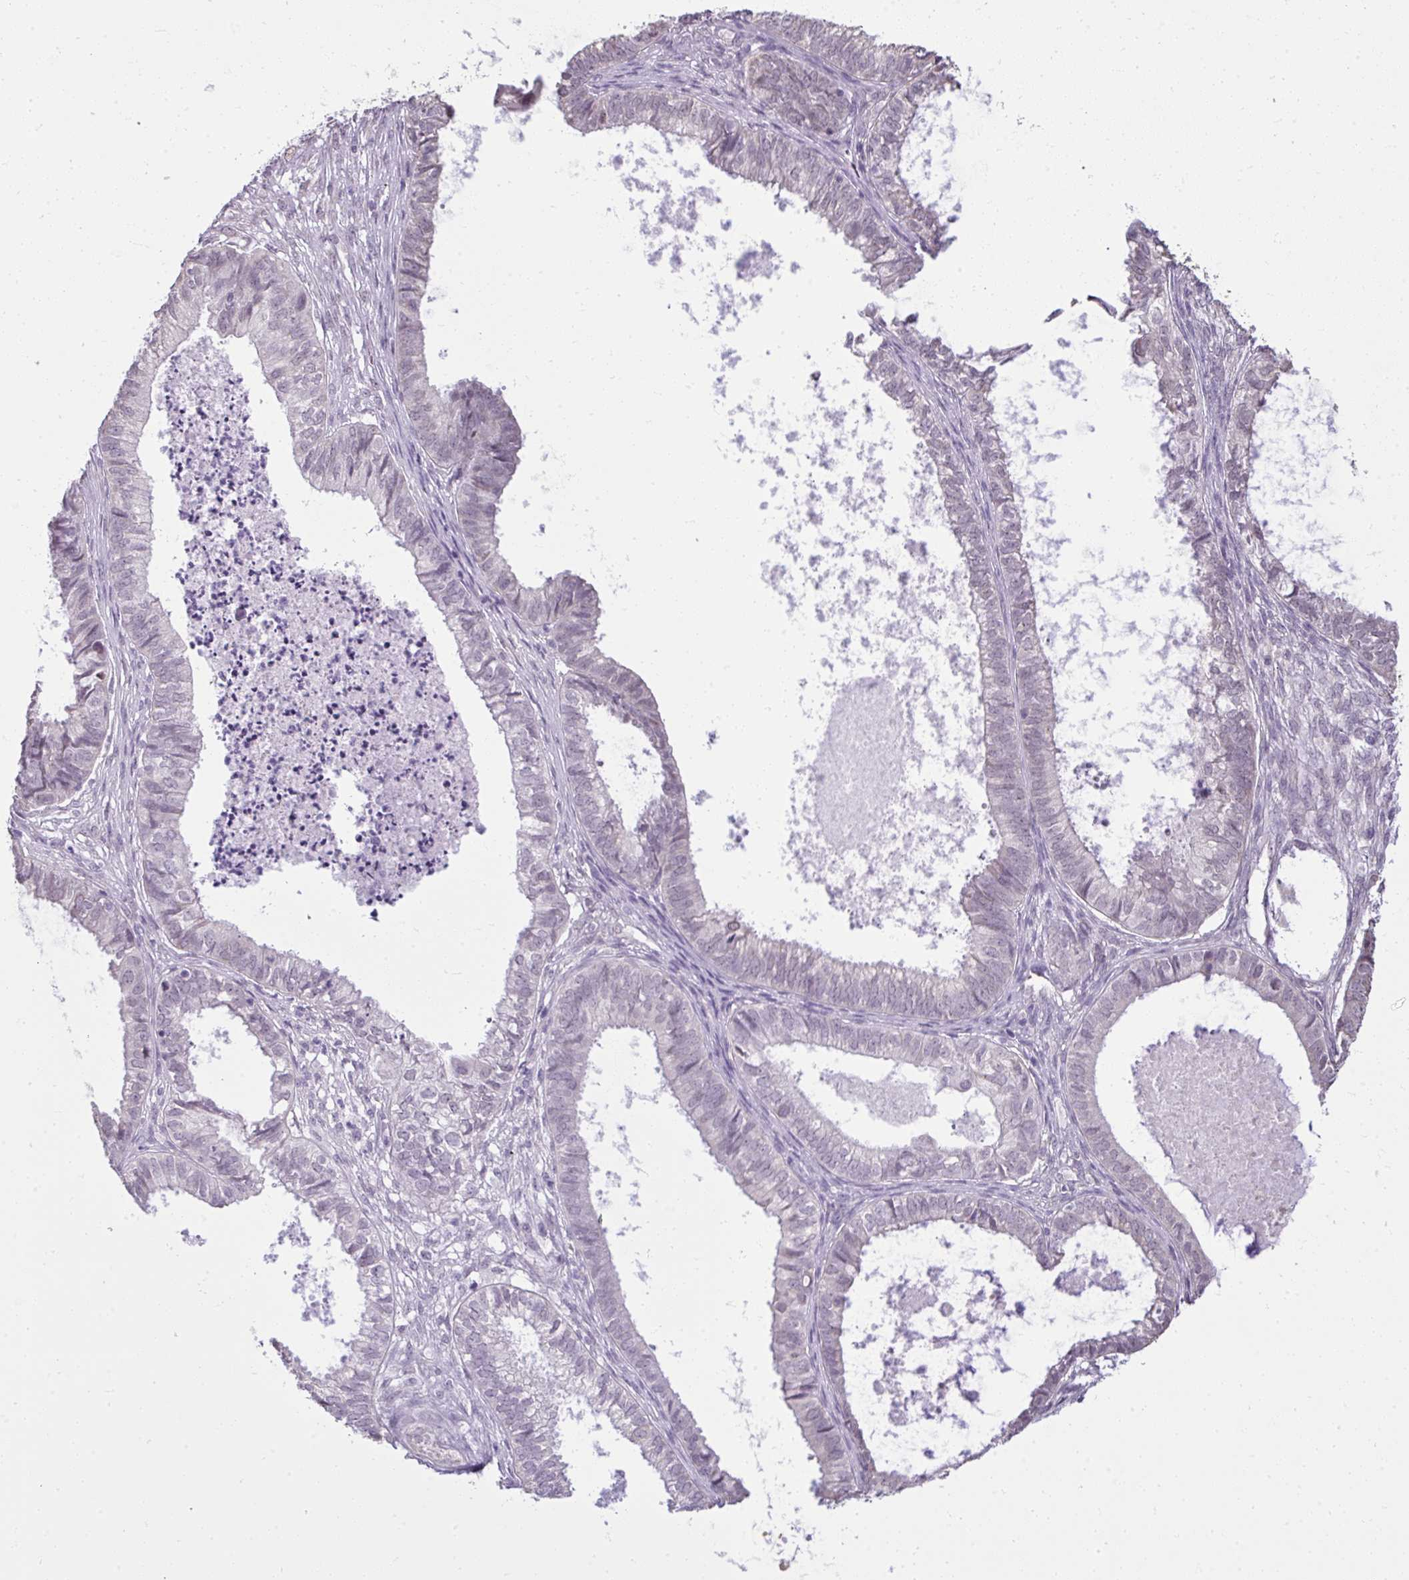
{"staining": {"intensity": "negative", "quantity": "none", "location": "none"}, "tissue": "ovarian cancer", "cell_type": "Tumor cells", "image_type": "cancer", "snomed": [{"axis": "morphology", "description": "Carcinoma, endometroid"}, {"axis": "topography", "description": "Ovary"}], "caption": "This micrograph is of ovarian cancer (endometroid carcinoma) stained with IHC to label a protein in brown with the nuclei are counter-stained blue. There is no expression in tumor cells.", "gene": "NPPA", "patient": {"sex": "female", "age": 64}}